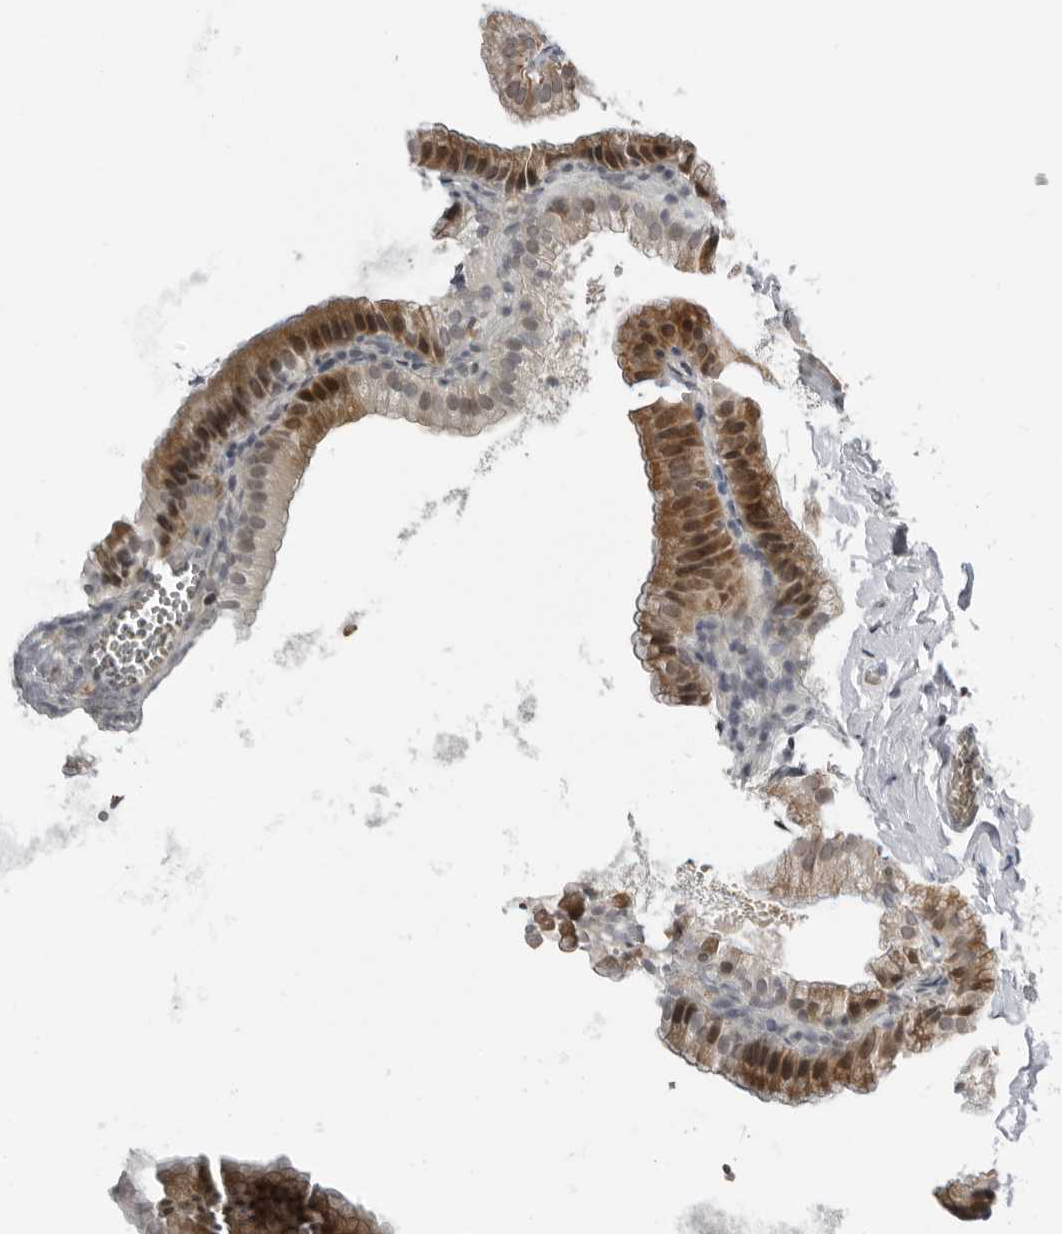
{"staining": {"intensity": "moderate", "quantity": ">75%", "location": "cytoplasmic/membranous,nuclear"}, "tissue": "gallbladder", "cell_type": "Glandular cells", "image_type": "normal", "snomed": [{"axis": "morphology", "description": "Normal tissue, NOS"}, {"axis": "topography", "description": "Gallbladder"}], "caption": "Immunohistochemistry (IHC) photomicrograph of unremarkable gallbladder: gallbladder stained using immunohistochemistry shows medium levels of moderate protein expression localized specifically in the cytoplasmic/membranous,nuclear of glandular cells, appearing as a cytoplasmic/membranous,nuclear brown color.", "gene": "ALPK2", "patient": {"sex": "male", "age": 38}}